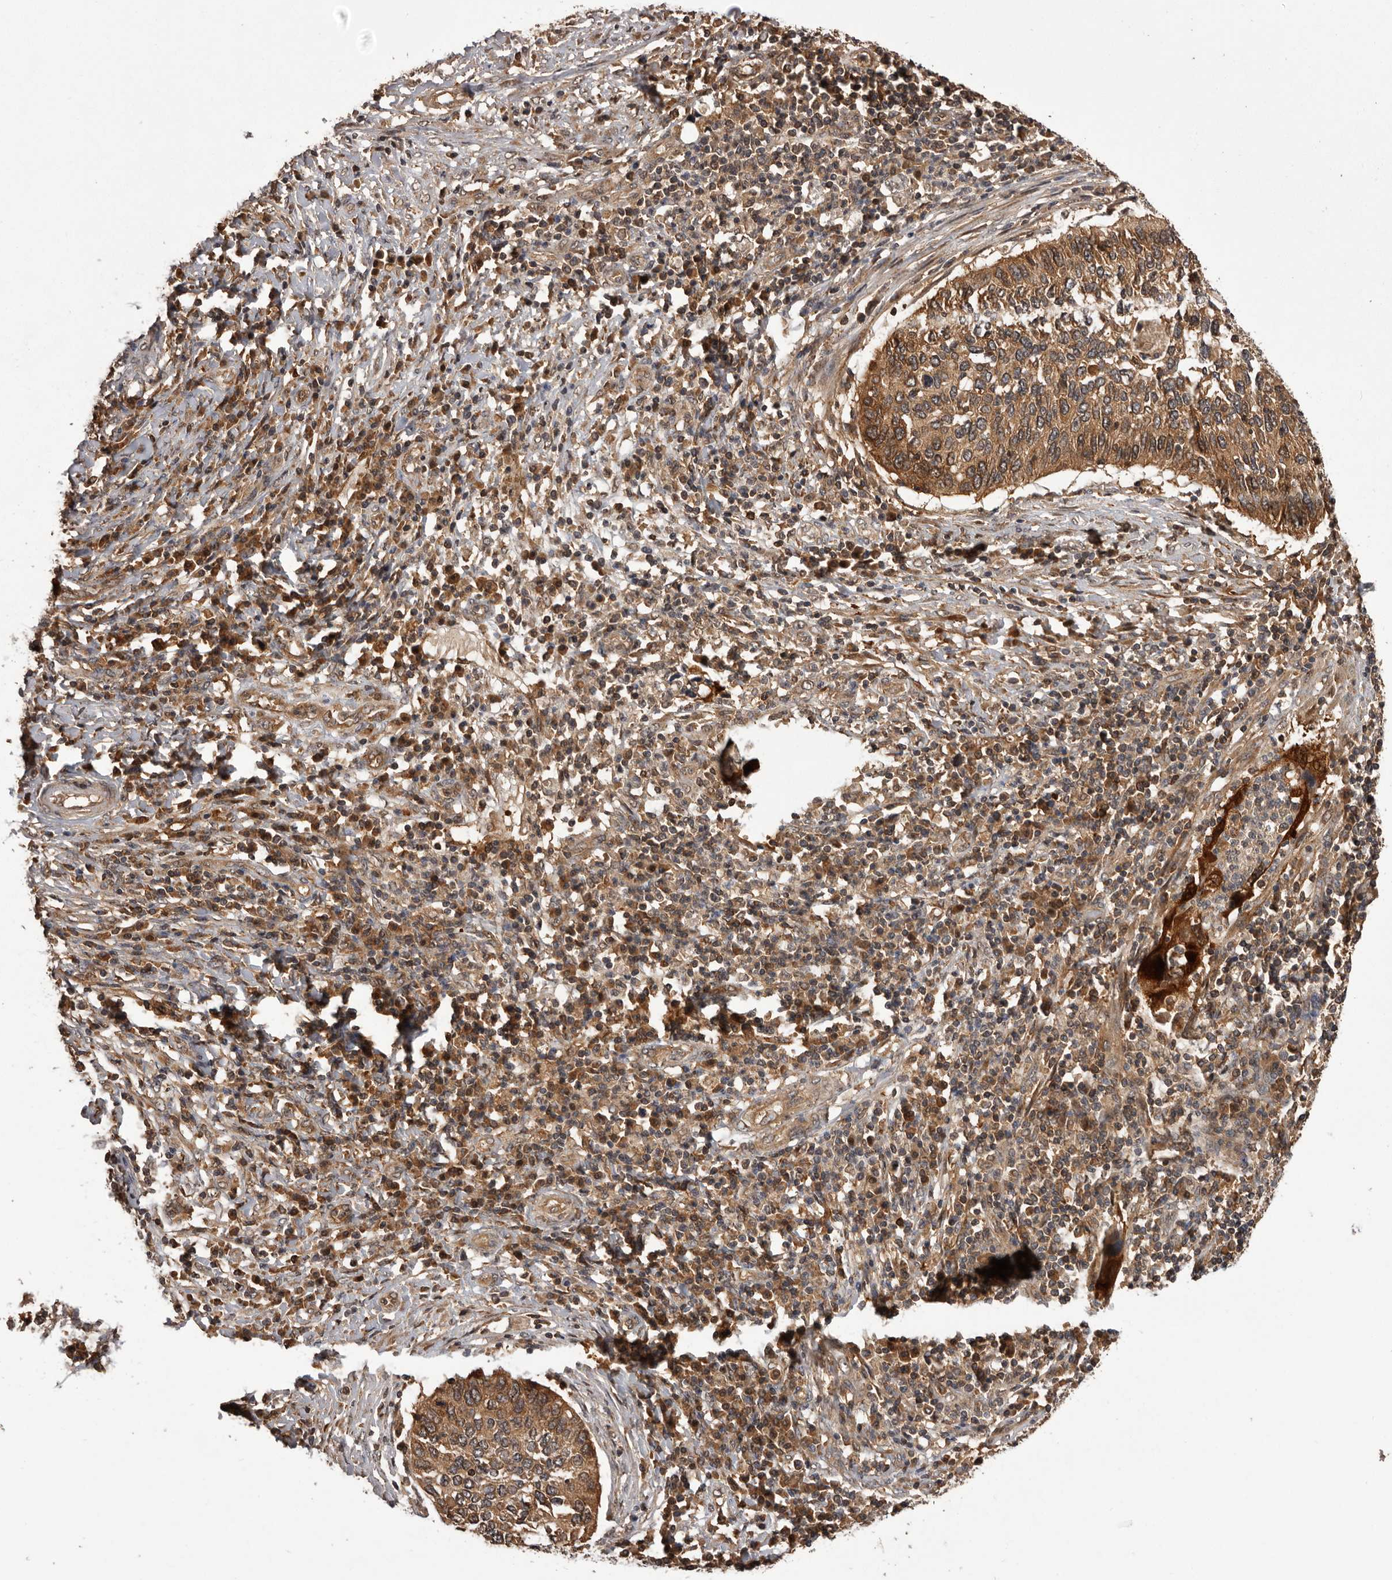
{"staining": {"intensity": "strong", "quantity": ">75%", "location": "cytoplasmic/membranous"}, "tissue": "cervical cancer", "cell_type": "Tumor cells", "image_type": "cancer", "snomed": [{"axis": "morphology", "description": "Squamous cell carcinoma, NOS"}, {"axis": "topography", "description": "Cervix"}], "caption": "Strong cytoplasmic/membranous protein staining is identified in approximately >75% of tumor cells in cervical squamous cell carcinoma.", "gene": "SLC22A3", "patient": {"sex": "female", "age": 38}}